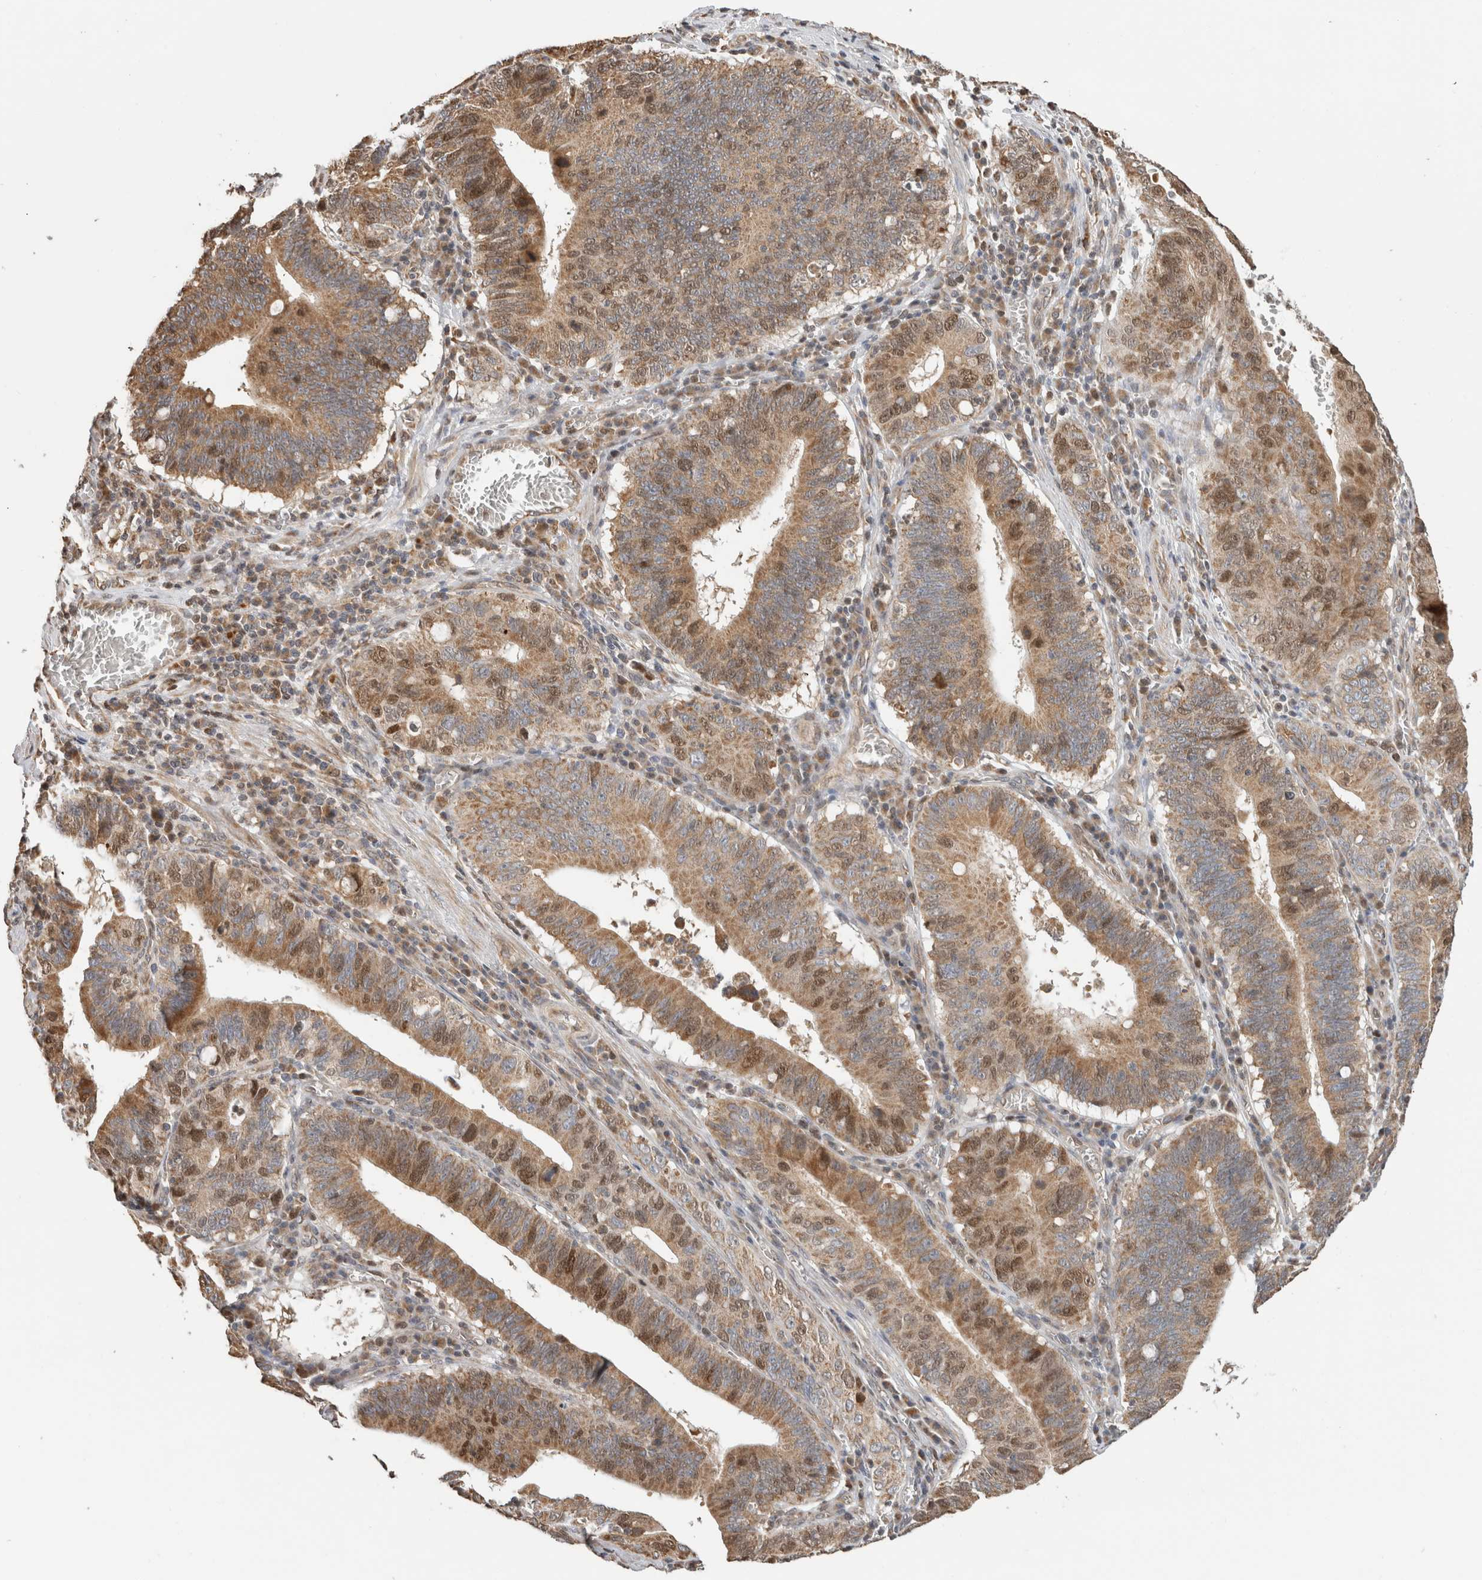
{"staining": {"intensity": "moderate", "quantity": ">75%", "location": "cytoplasmic/membranous,nuclear"}, "tissue": "stomach cancer", "cell_type": "Tumor cells", "image_type": "cancer", "snomed": [{"axis": "morphology", "description": "Adenocarcinoma, NOS"}, {"axis": "topography", "description": "Stomach"}, {"axis": "topography", "description": "Gastric cardia"}], "caption": "Immunohistochemistry staining of stomach cancer, which shows medium levels of moderate cytoplasmic/membranous and nuclear expression in about >75% of tumor cells indicating moderate cytoplasmic/membranous and nuclear protein staining. The staining was performed using DAB (3,3'-diaminobenzidine) (brown) for protein detection and nuclei were counterstained in hematoxylin (blue).", "gene": "GINS4", "patient": {"sex": "male", "age": 59}}